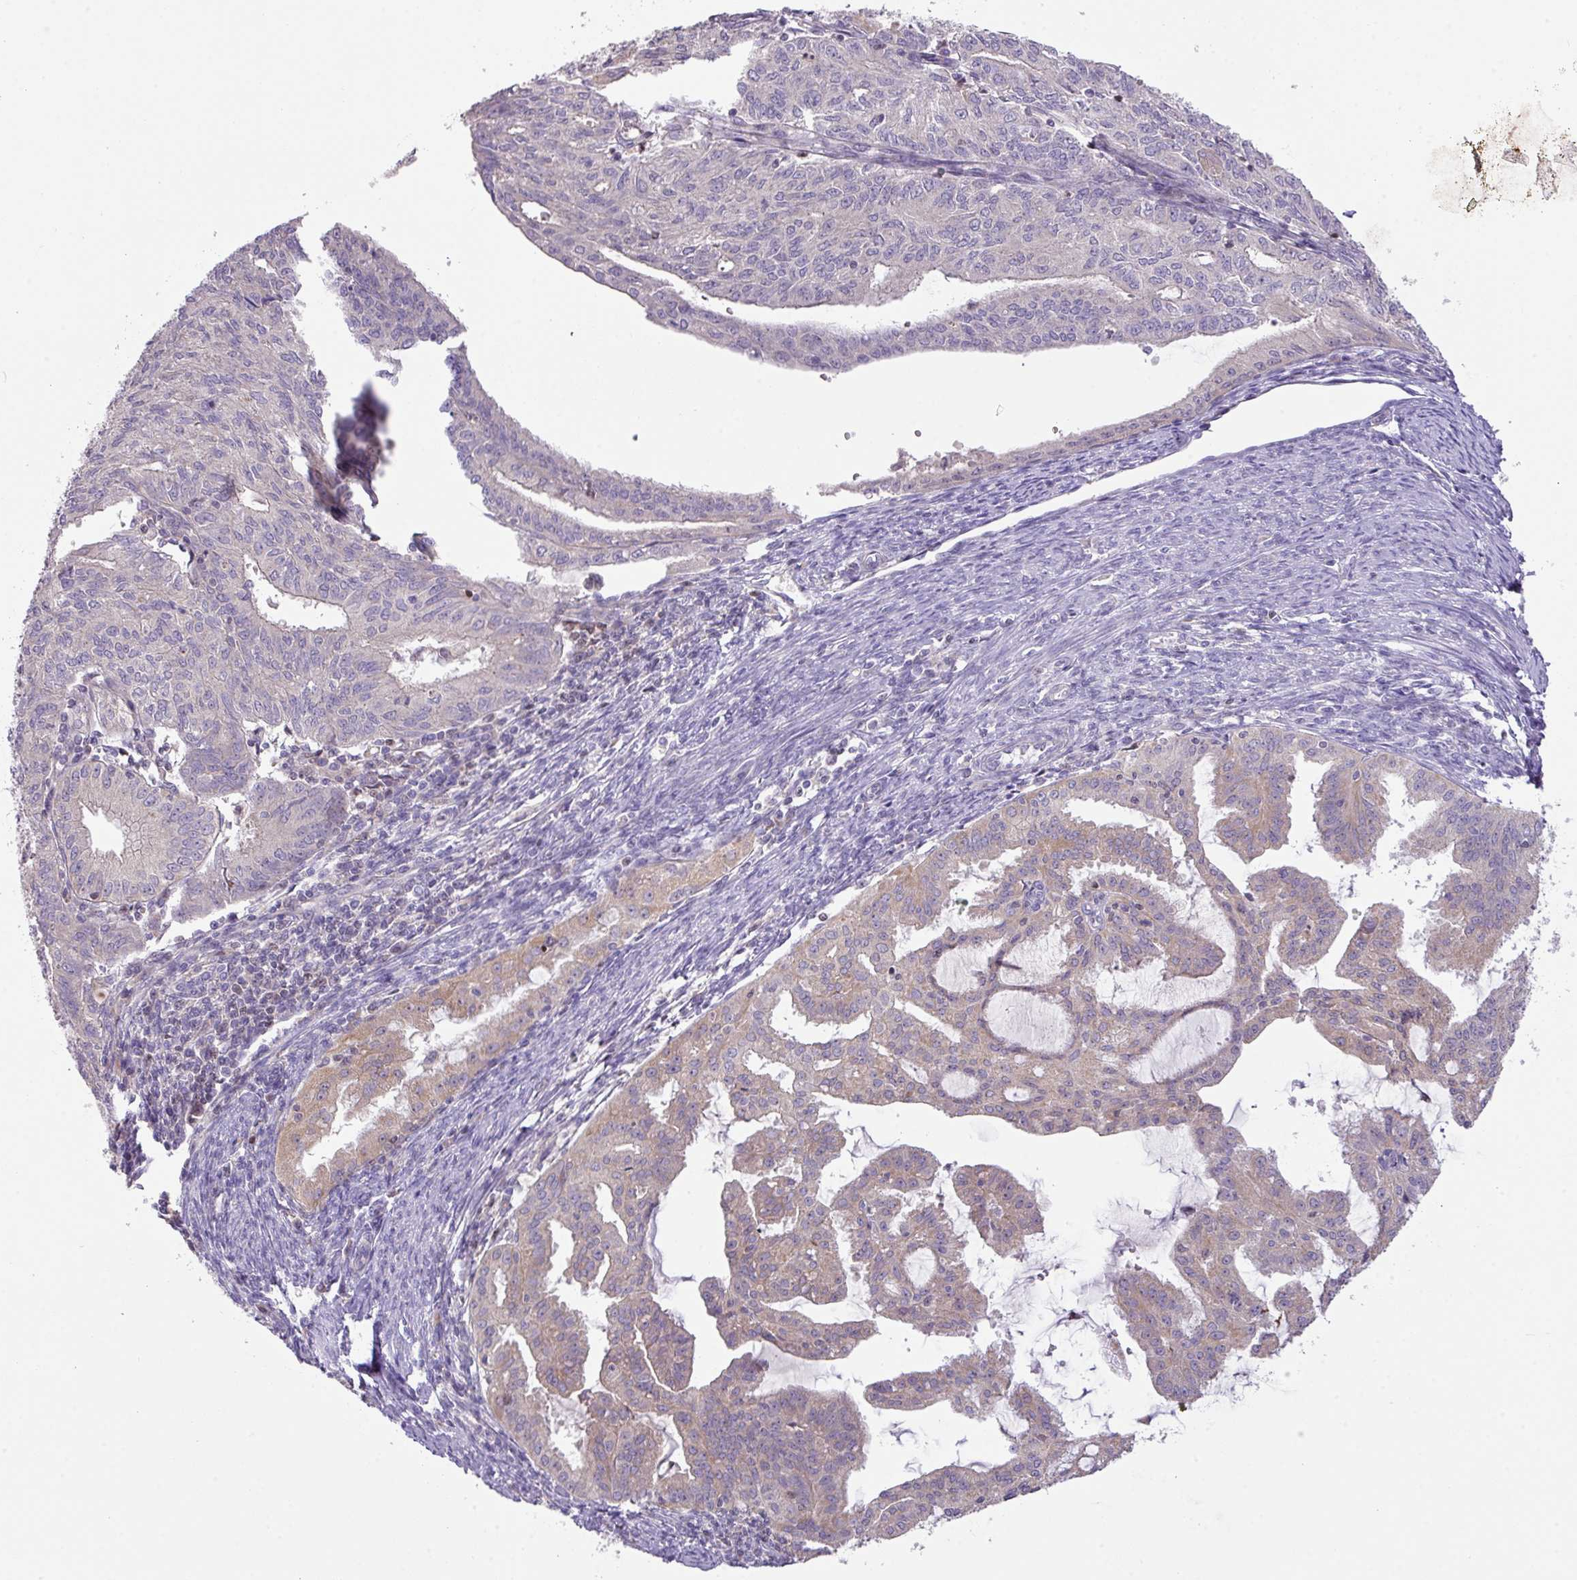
{"staining": {"intensity": "weak", "quantity": "<25%", "location": "cytoplasmic/membranous"}, "tissue": "endometrial cancer", "cell_type": "Tumor cells", "image_type": "cancer", "snomed": [{"axis": "morphology", "description": "Adenocarcinoma, NOS"}, {"axis": "topography", "description": "Endometrium"}], "caption": "A high-resolution photomicrograph shows immunohistochemistry (IHC) staining of endometrial cancer, which demonstrates no significant staining in tumor cells.", "gene": "ZNF394", "patient": {"sex": "female", "age": 70}}